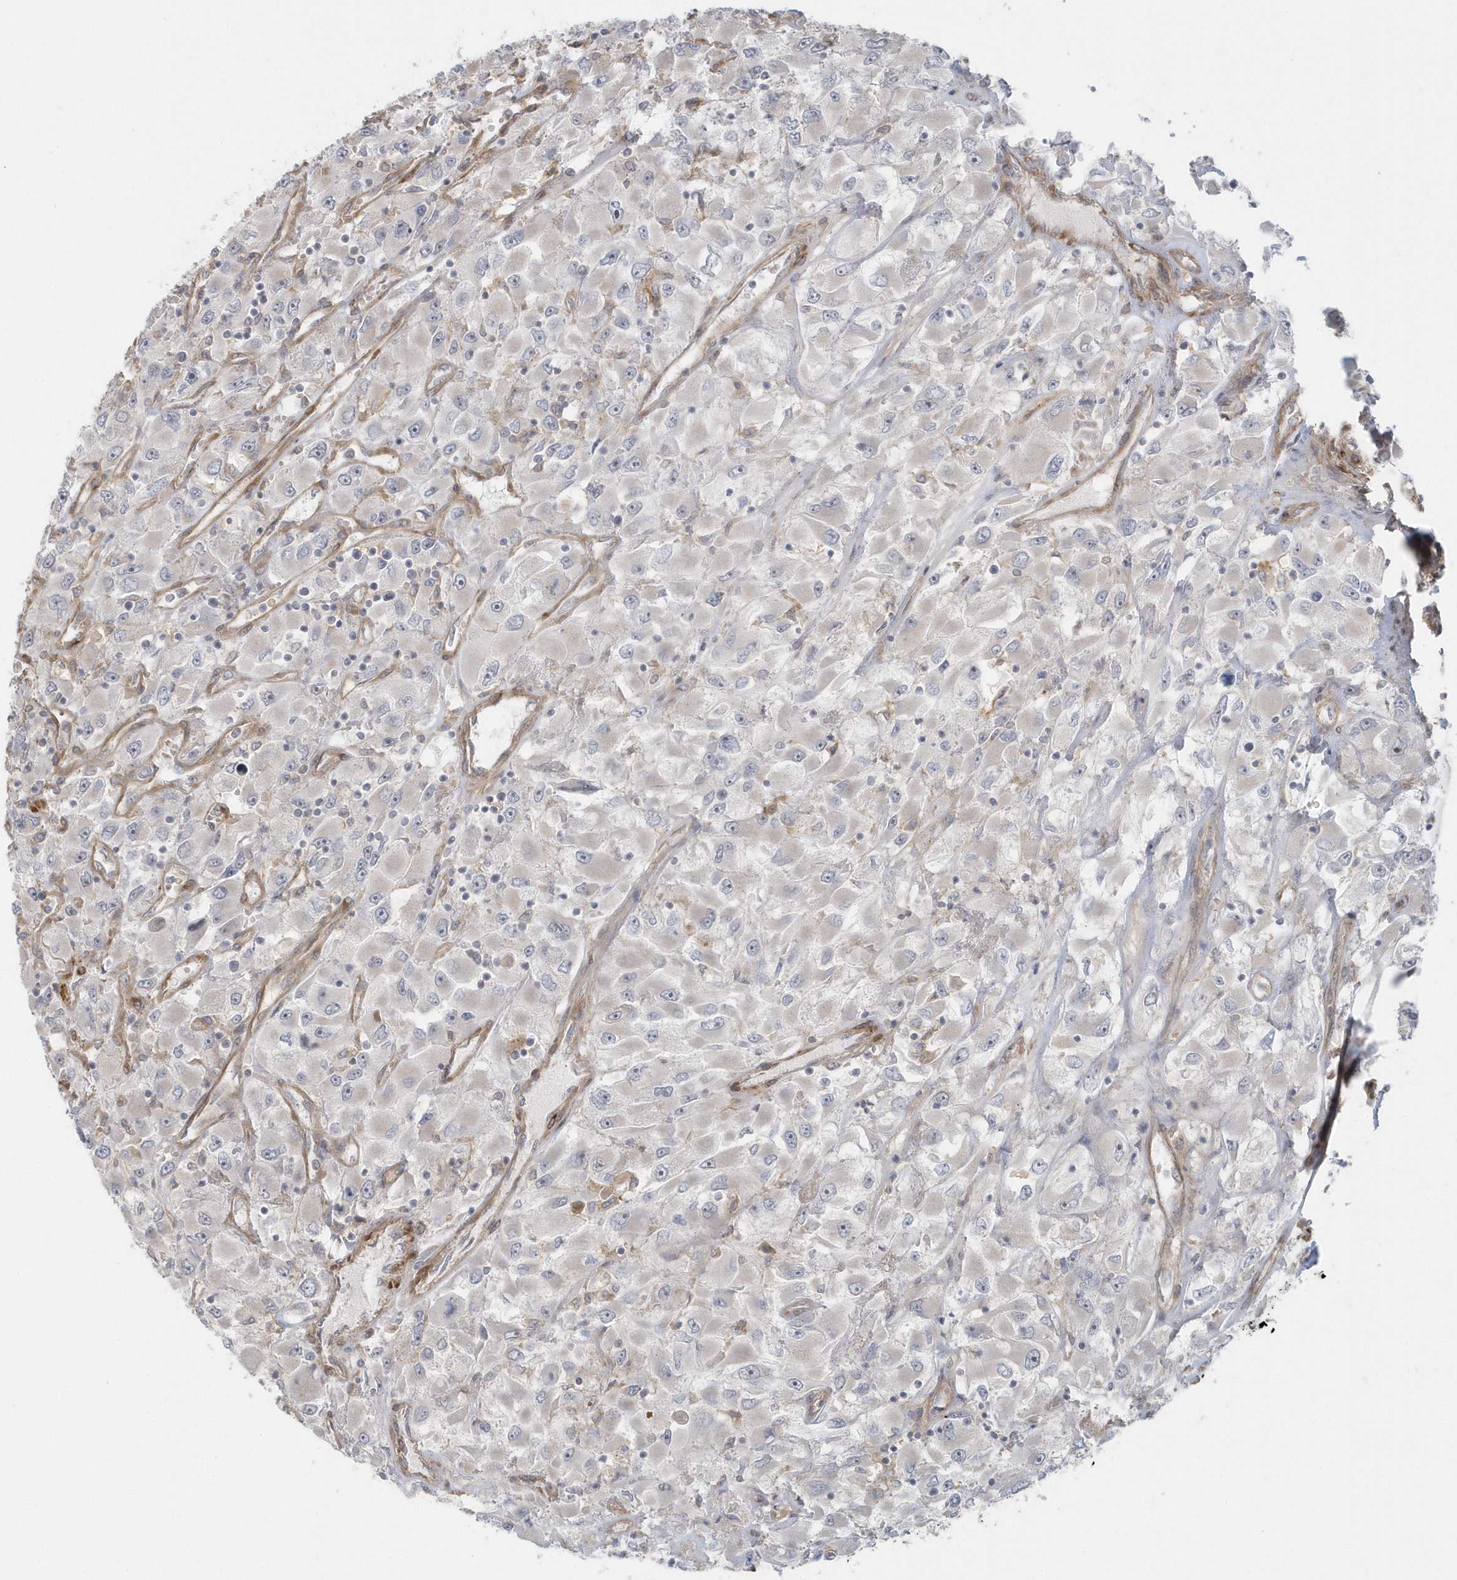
{"staining": {"intensity": "negative", "quantity": "none", "location": "none"}, "tissue": "renal cancer", "cell_type": "Tumor cells", "image_type": "cancer", "snomed": [{"axis": "morphology", "description": "Adenocarcinoma, NOS"}, {"axis": "topography", "description": "Kidney"}], "caption": "Tumor cells are negative for brown protein staining in renal adenocarcinoma.", "gene": "ACTR1A", "patient": {"sex": "female", "age": 52}}